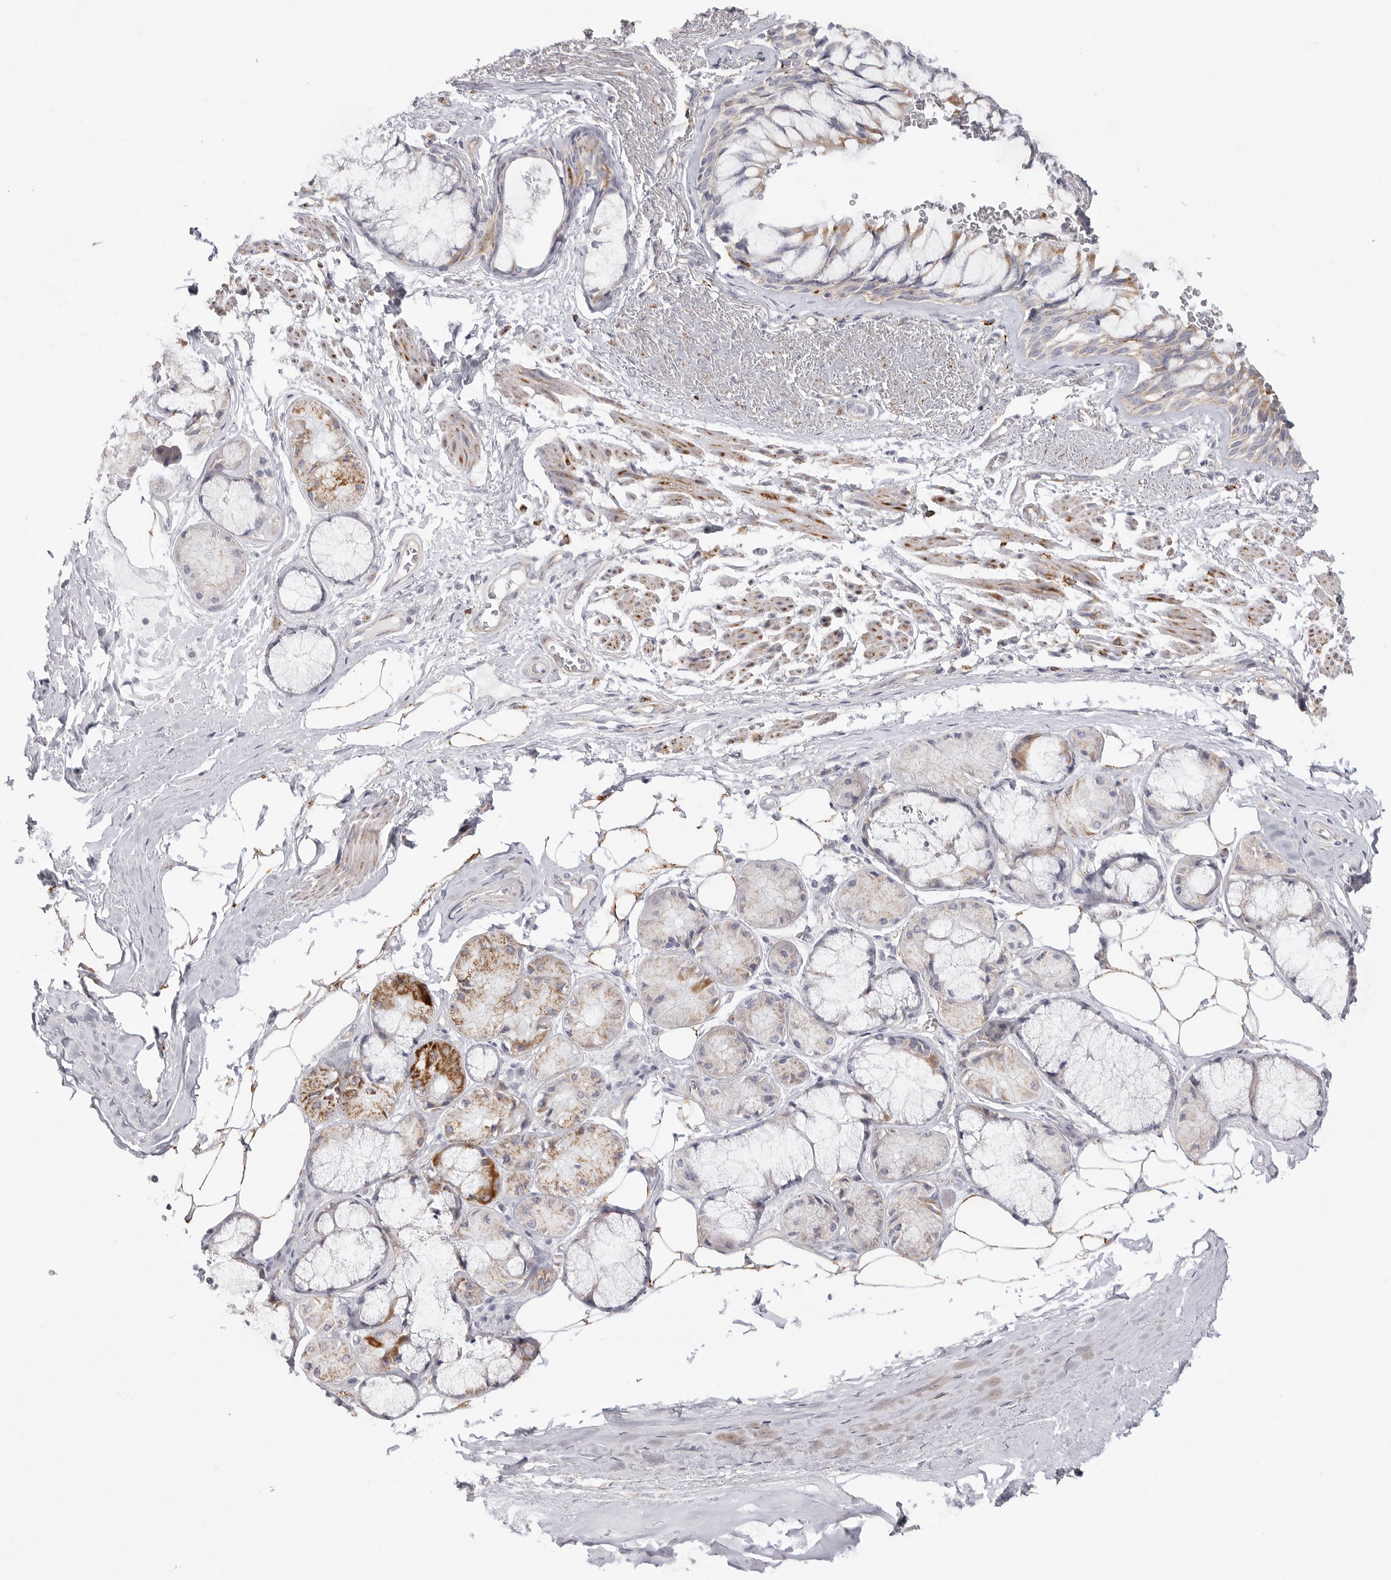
{"staining": {"intensity": "moderate", "quantity": "<25%", "location": "cytoplasmic/membranous"}, "tissue": "bronchus", "cell_type": "Respiratory epithelial cells", "image_type": "normal", "snomed": [{"axis": "morphology", "description": "Normal tissue, NOS"}, {"axis": "topography", "description": "Bronchus"}], "caption": "Respiratory epithelial cells reveal low levels of moderate cytoplasmic/membranous expression in about <25% of cells in normal human bronchus.", "gene": "ELP3", "patient": {"sex": "male", "age": 66}}